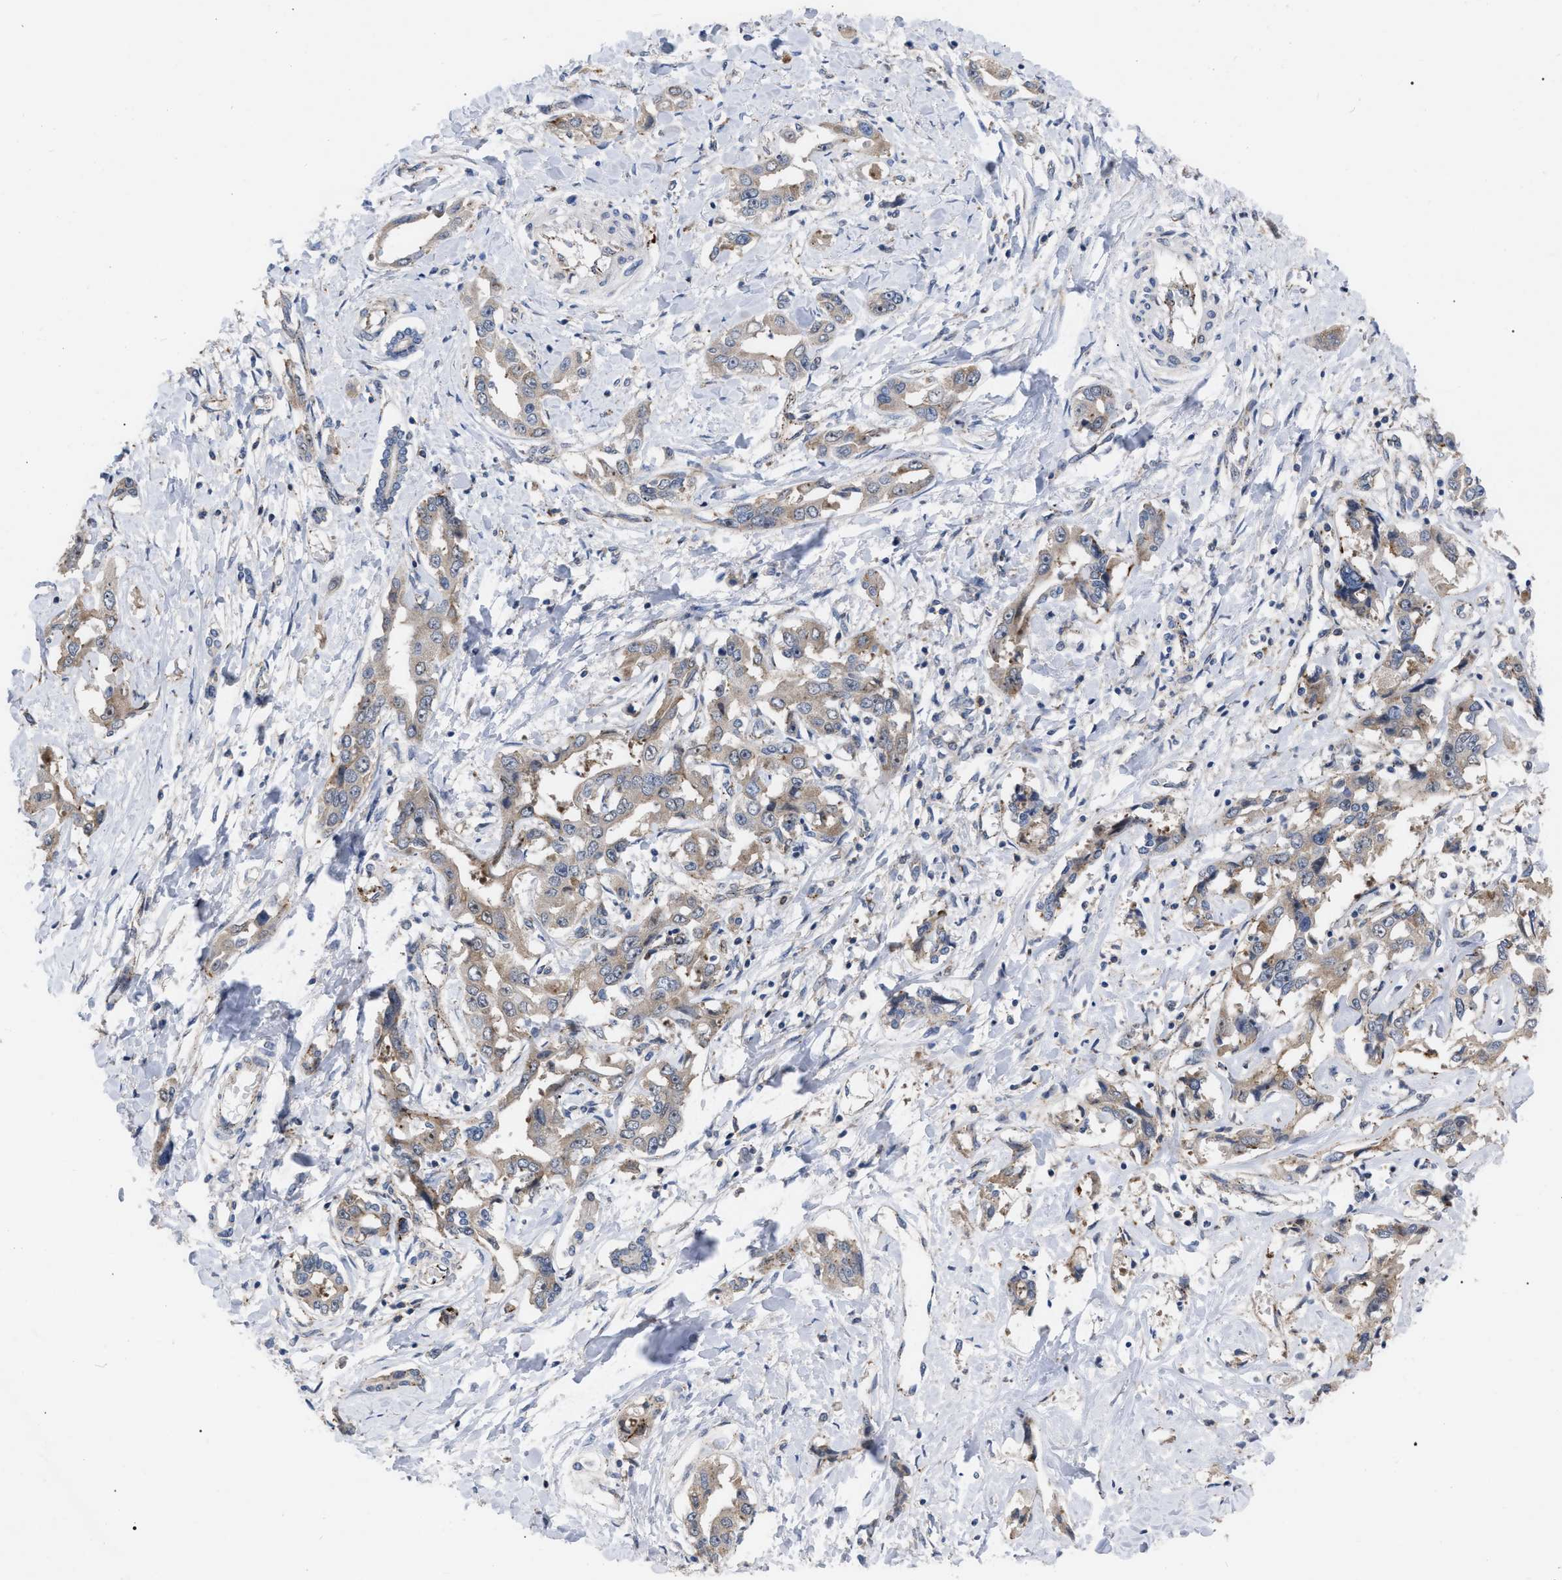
{"staining": {"intensity": "weak", "quantity": "<25%", "location": "cytoplasmic/membranous"}, "tissue": "liver cancer", "cell_type": "Tumor cells", "image_type": "cancer", "snomed": [{"axis": "morphology", "description": "Cholangiocarcinoma"}, {"axis": "topography", "description": "Liver"}], "caption": "Image shows no significant protein staining in tumor cells of liver cholangiocarcinoma. The staining was performed using DAB to visualize the protein expression in brown, while the nuclei were stained in blue with hematoxylin (Magnification: 20x).", "gene": "UPF1", "patient": {"sex": "male", "age": 59}}